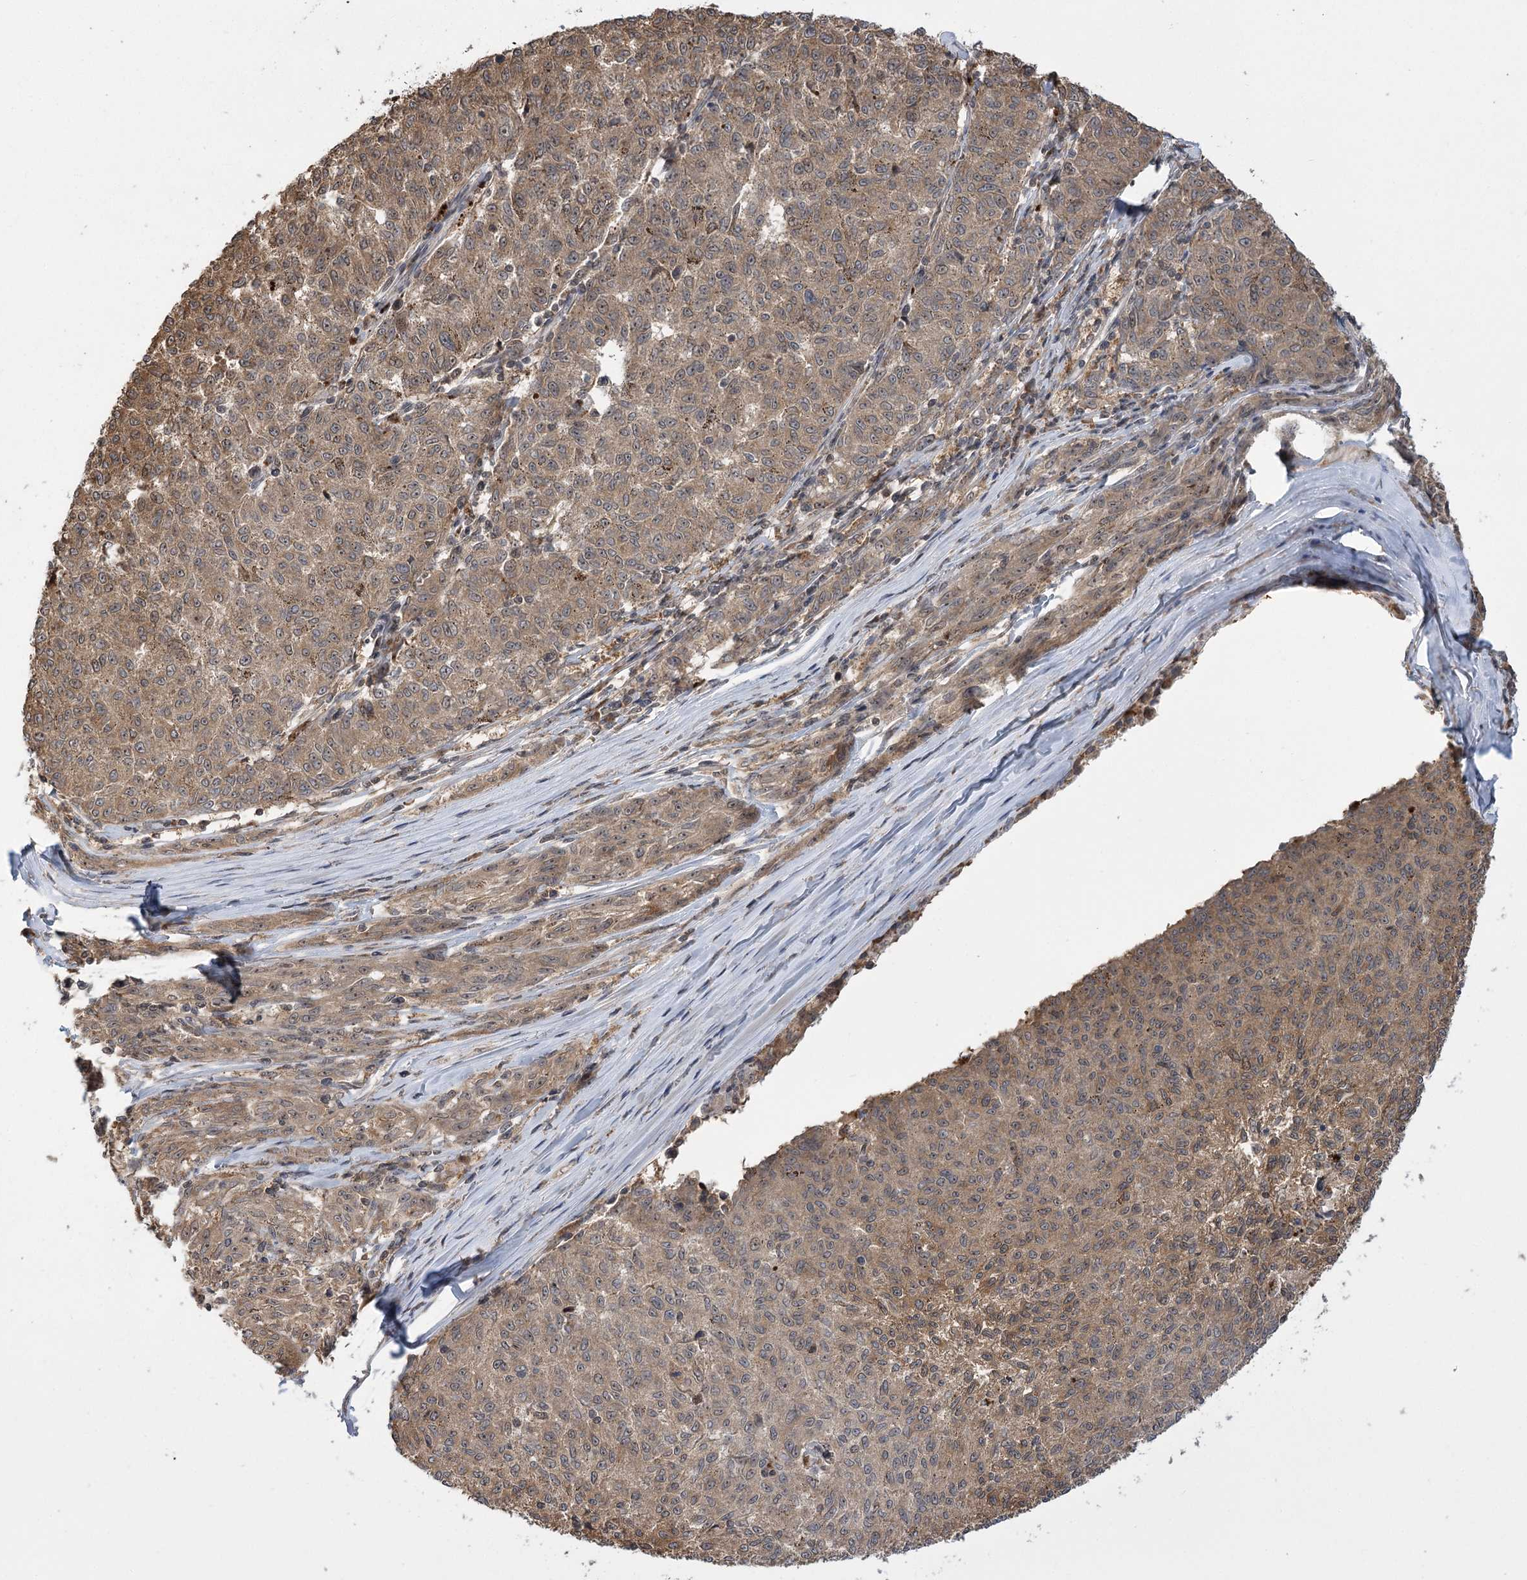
{"staining": {"intensity": "weak", "quantity": ">75%", "location": "cytoplasmic/membranous"}, "tissue": "melanoma", "cell_type": "Tumor cells", "image_type": "cancer", "snomed": [{"axis": "morphology", "description": "Malignant melanoma, NOS"}, {"axis": "topography", "description": "Skin"}], "caption": "Malignant melanoma stained with a protein marker demonstrates weak staining in tumor cells.", "gene": "SERGEF", "patient": {"sex": "female", "age": 72}}